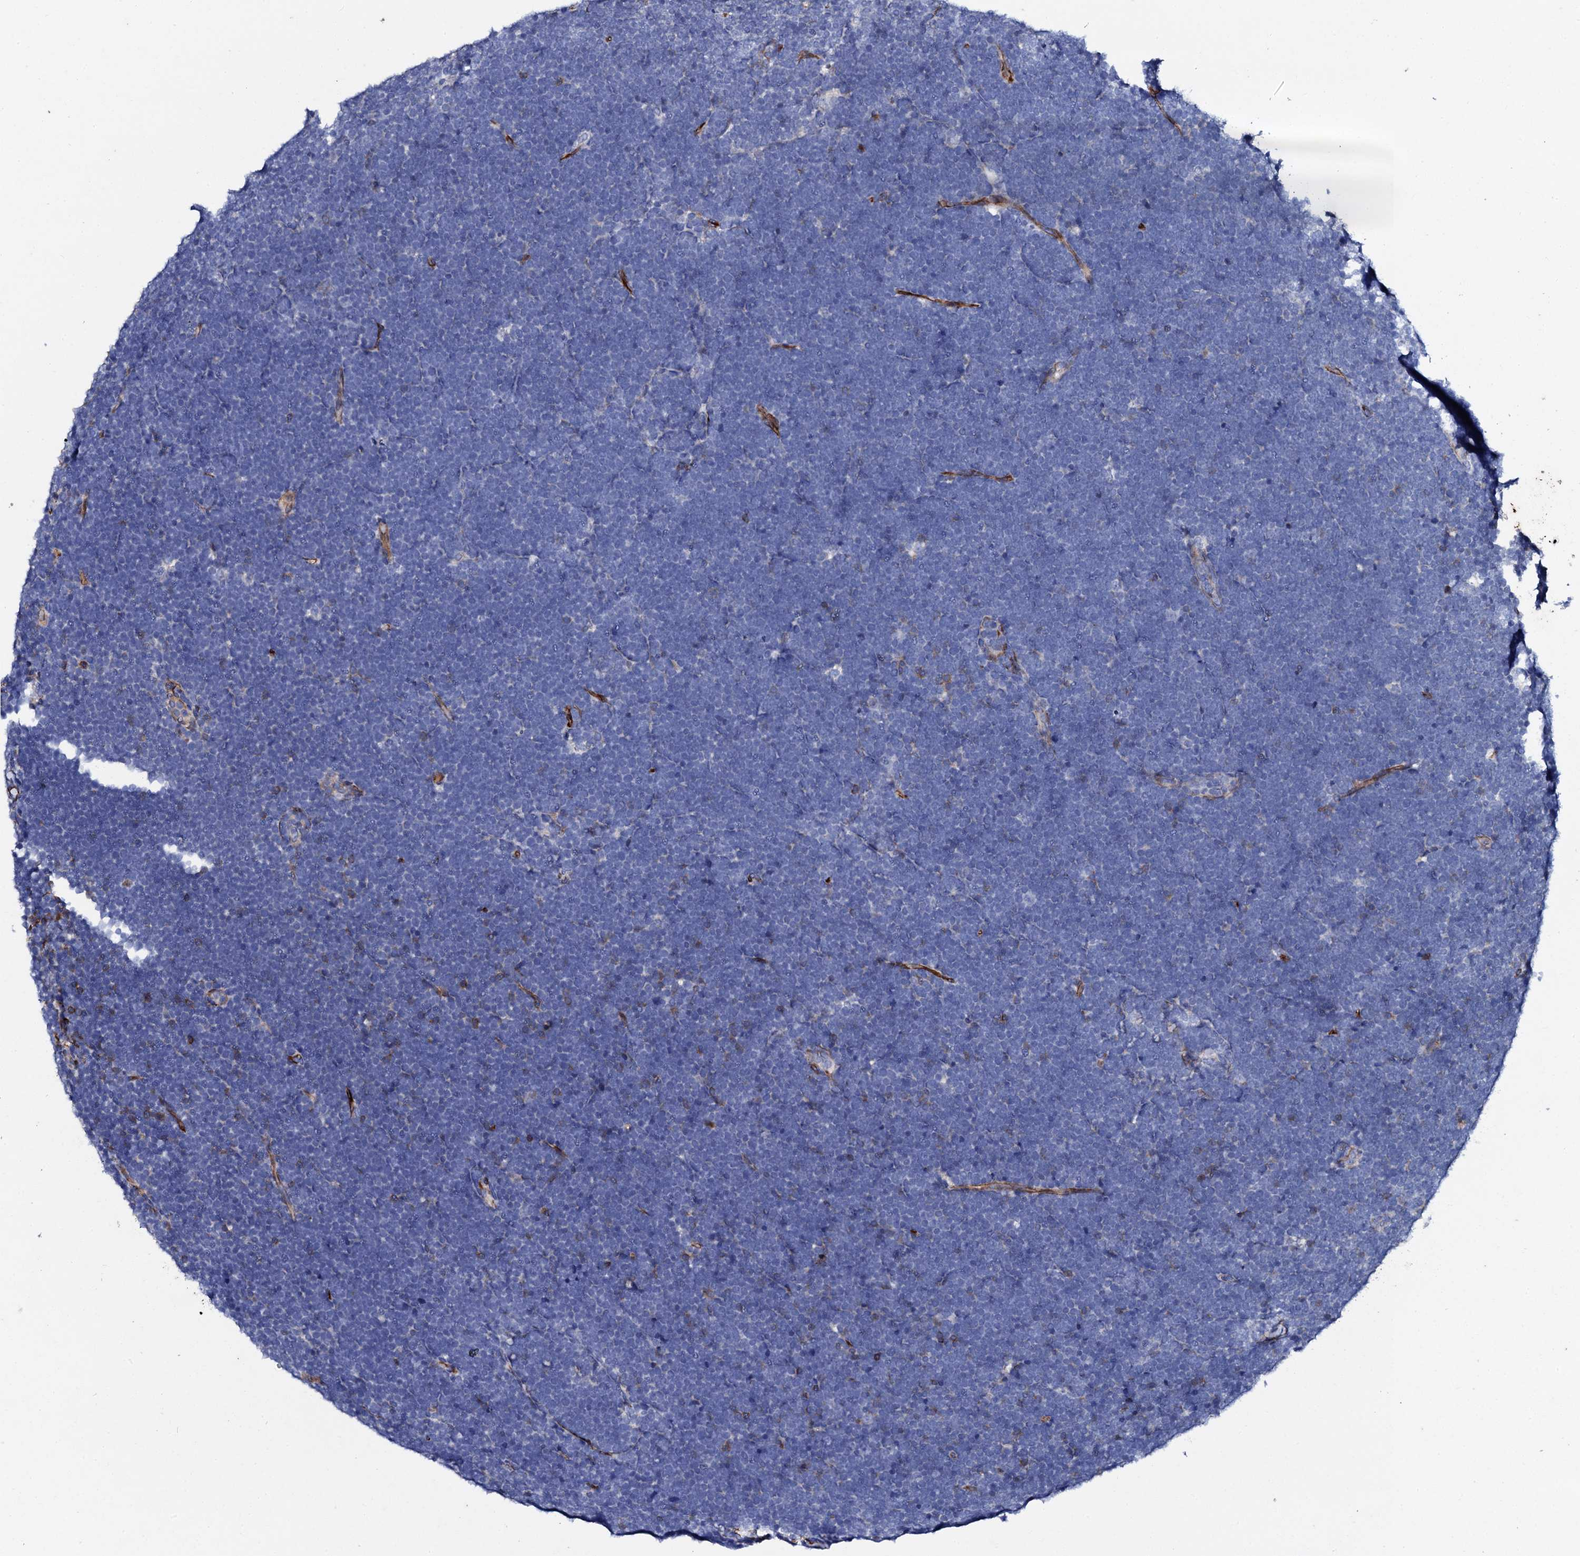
{"staining": {"intensity": "moderate", "quantity": "<25%", "location": "cytoplasmic/membranous"}, "tissue": "lymphoma", "cell_type": "Tumor cells", "image_type": "cancer", "snomed": [{"axis": "morphology", "description": "Malignant lymphoma, non-Hodgkin's type, High grade"}, {"axis": "topography", "description": "Lymph node"}], "caption": "The immunohistochemical stain shows moderate cytoplasmic/membranous positivity in tumor cells of lymphoma tissue. The staining was performed using DAB to visualize the protein expression in brown, while the nuclei were stained in blue with hematoxylin (Magnification: 20x).", "gene": "DBX1", "patient": {"sex": "male", "age": 13}}